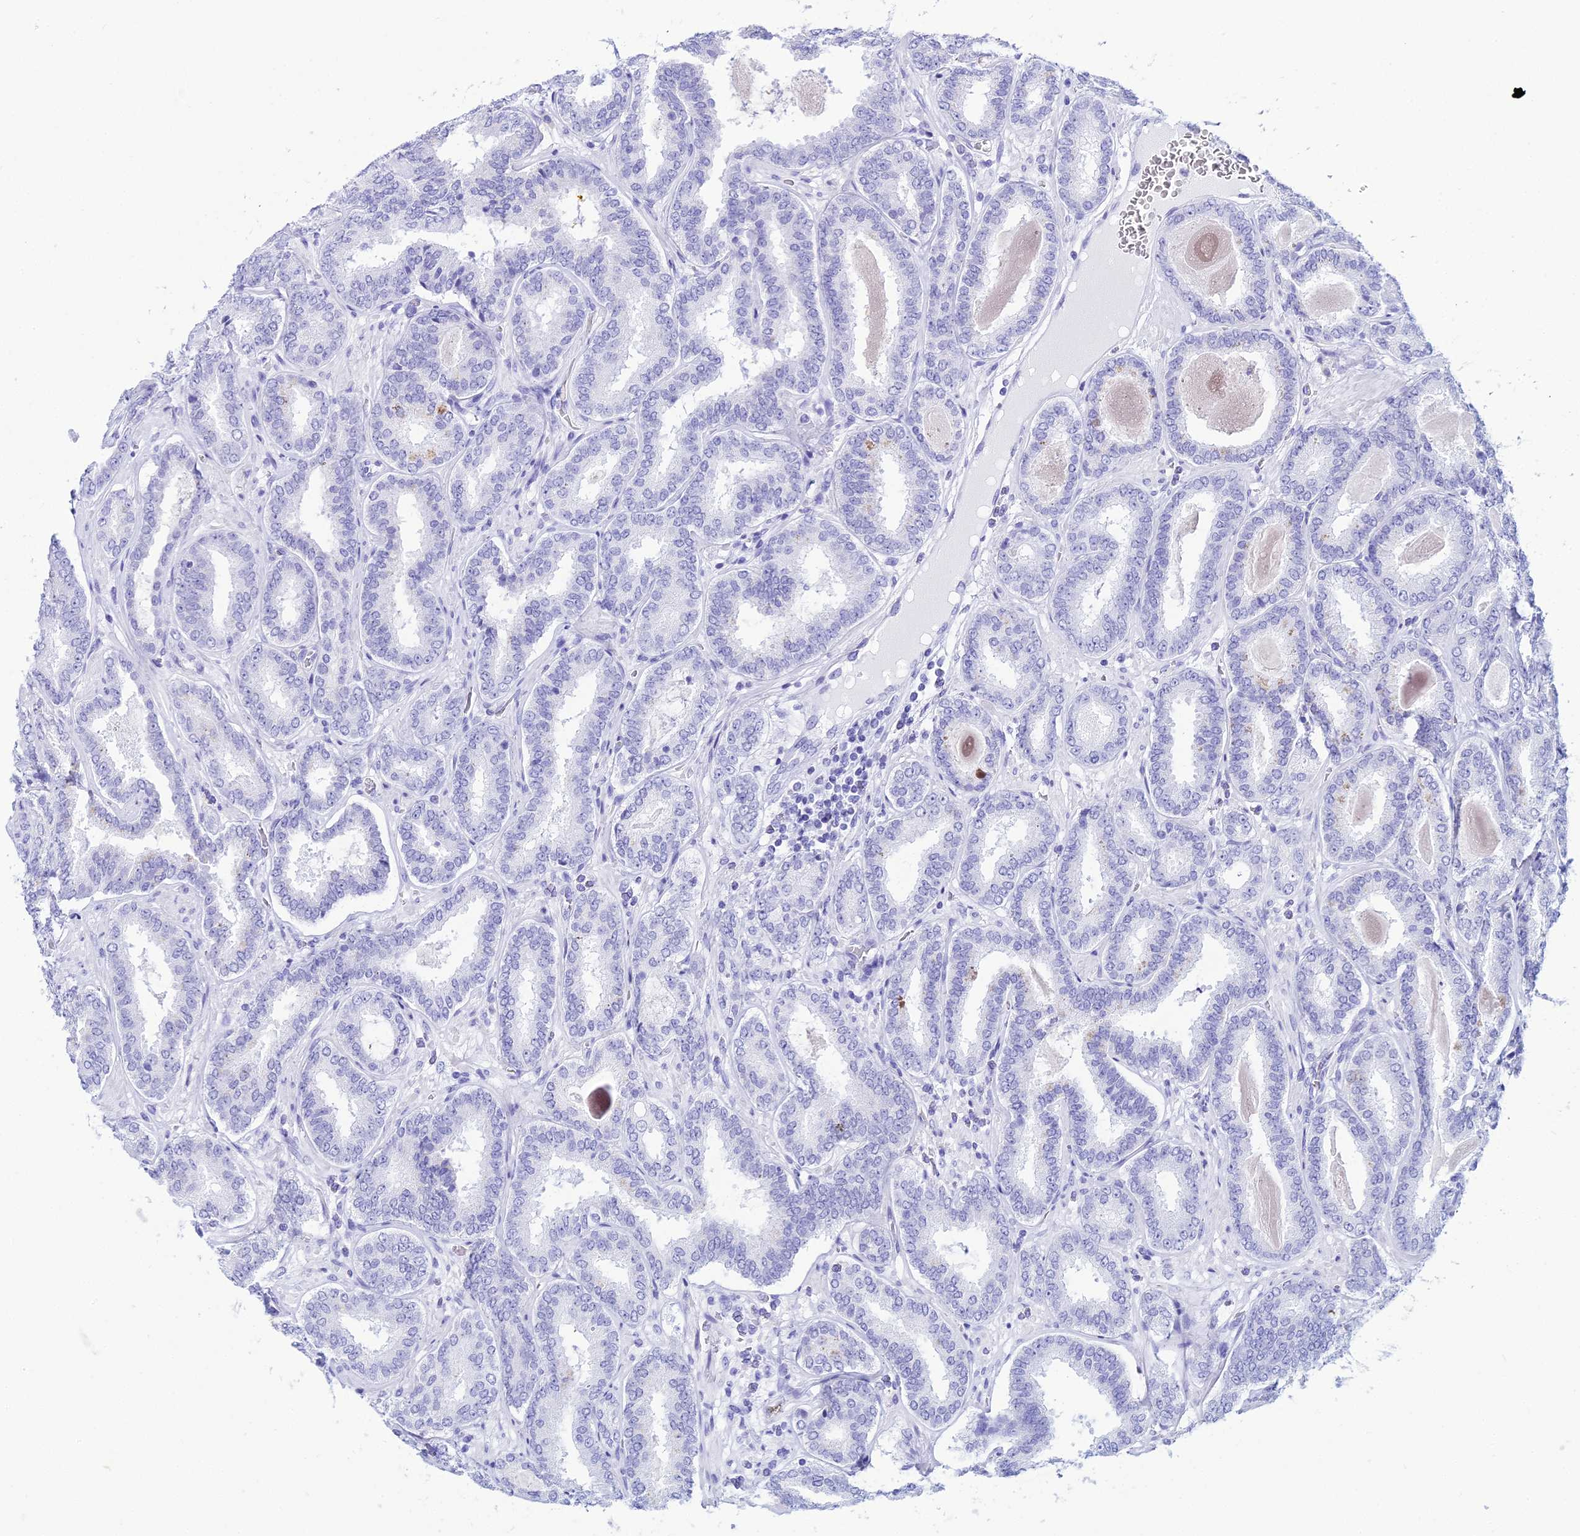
{"staining": {"intensity": "negative", "quantity": "none", "location": "none"}, "tissue": "prostate cancer", "cell_type": "Tumor cells", "image_type": "cancer", "snomed": [{"axis": "morphology", "description": "Adenocarcinoma, High grade"}, {"axis": "topography", "description": "Prostate"}], "caption": "Tumor cells show no significant expression in high-grade adenocarcinoma (prostate).", "gene": "ZNF442", "patient": {"sex": "male", "age": 72}}